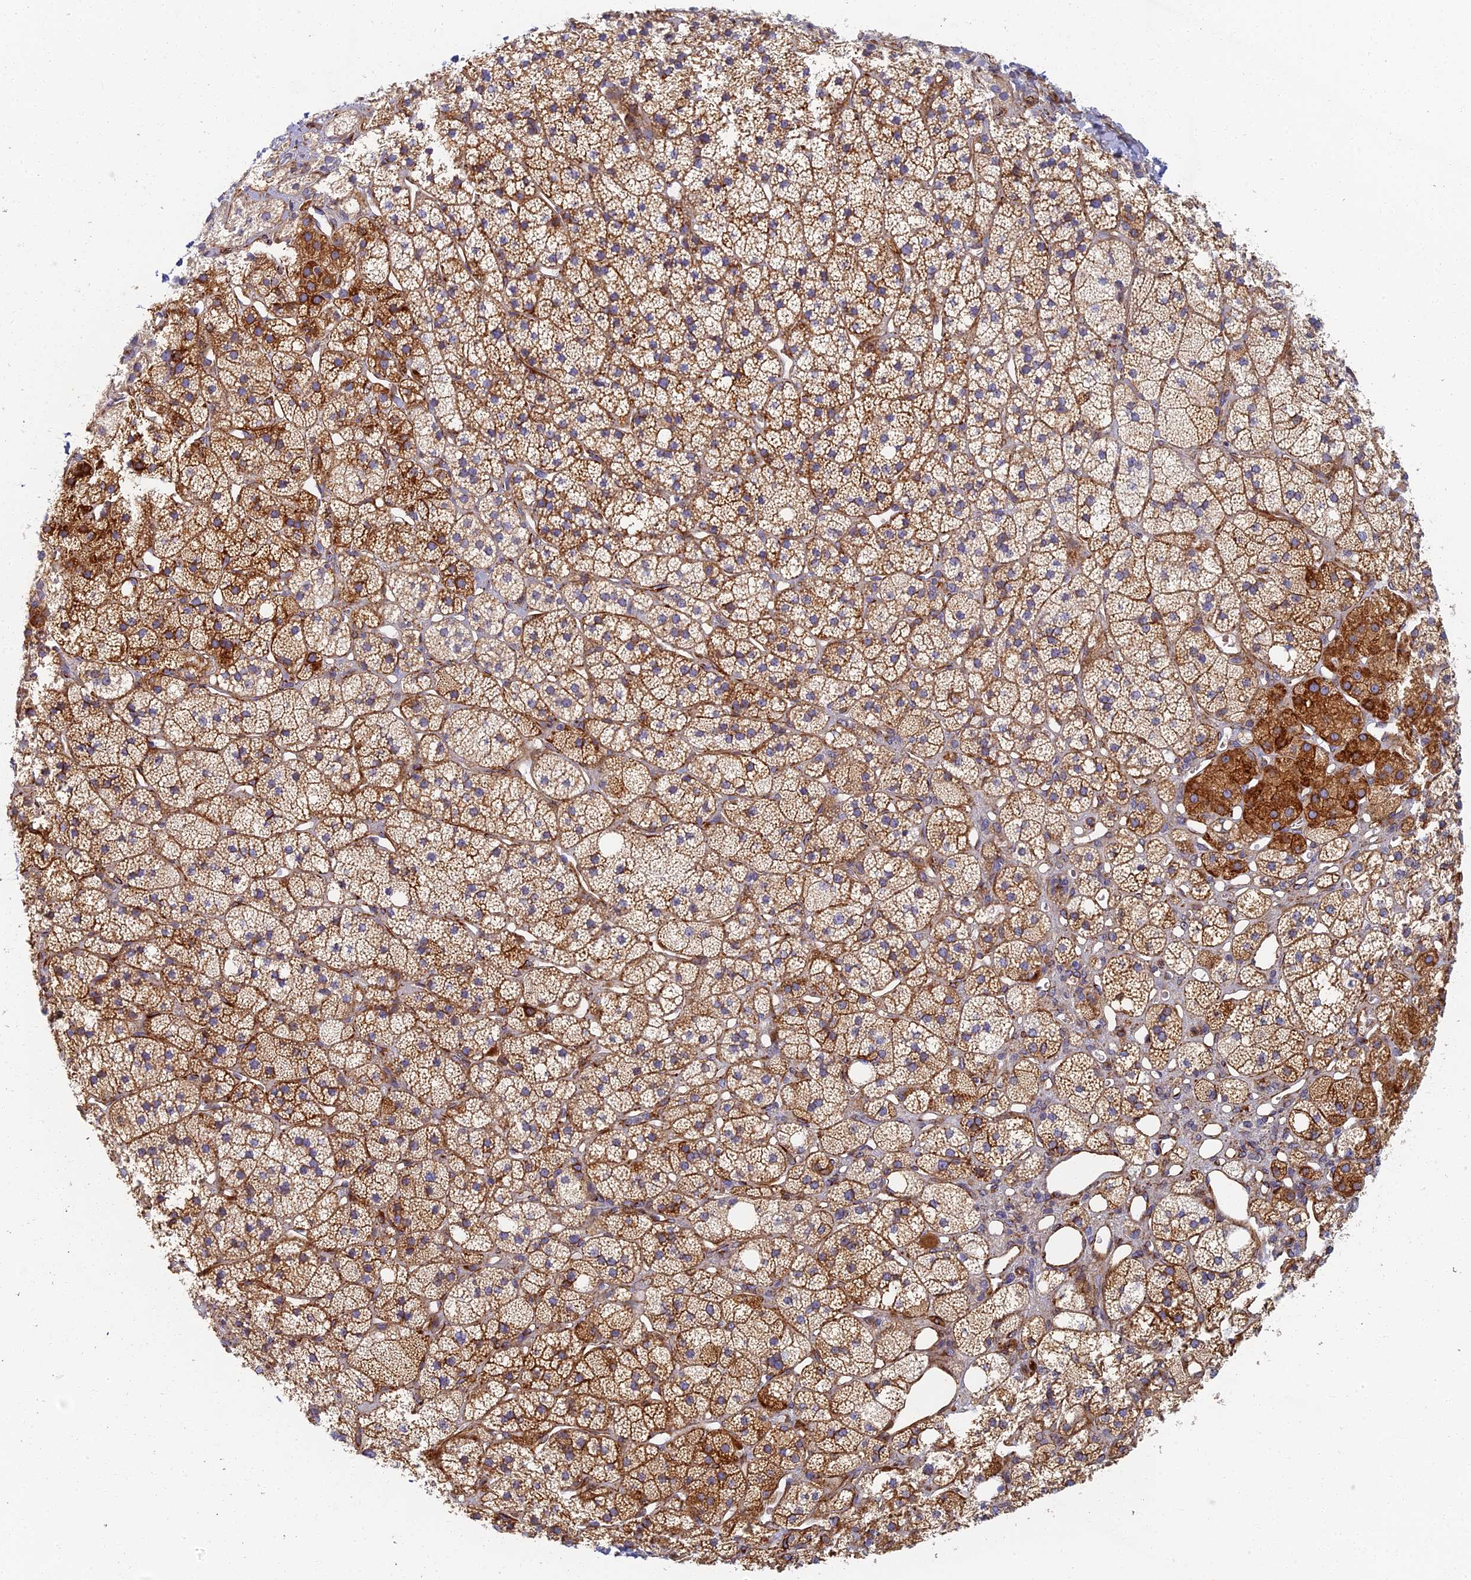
{"staining": {"intensity": "strong", "quantity": ">75%", "location": "cytoplasmic/membranous"}, "tissue": "adrenal gland", "cell_type": "Glandular cells", "image_type": "normal", "snomed": [{"axis": "morphology", "description": "Normal tissue, NOS"}, {"axis": "topography", "description": "Adrenal gland"}], "caption": "Immunohistochemical staining of unremarkable human adrenal gland exhibits >75% levels of strong cytoplasmic/membranous protein positivity in about >75% of glandular cells.", "gene": "ABCB10", "patient": {"sex": "male", "age": 61}}